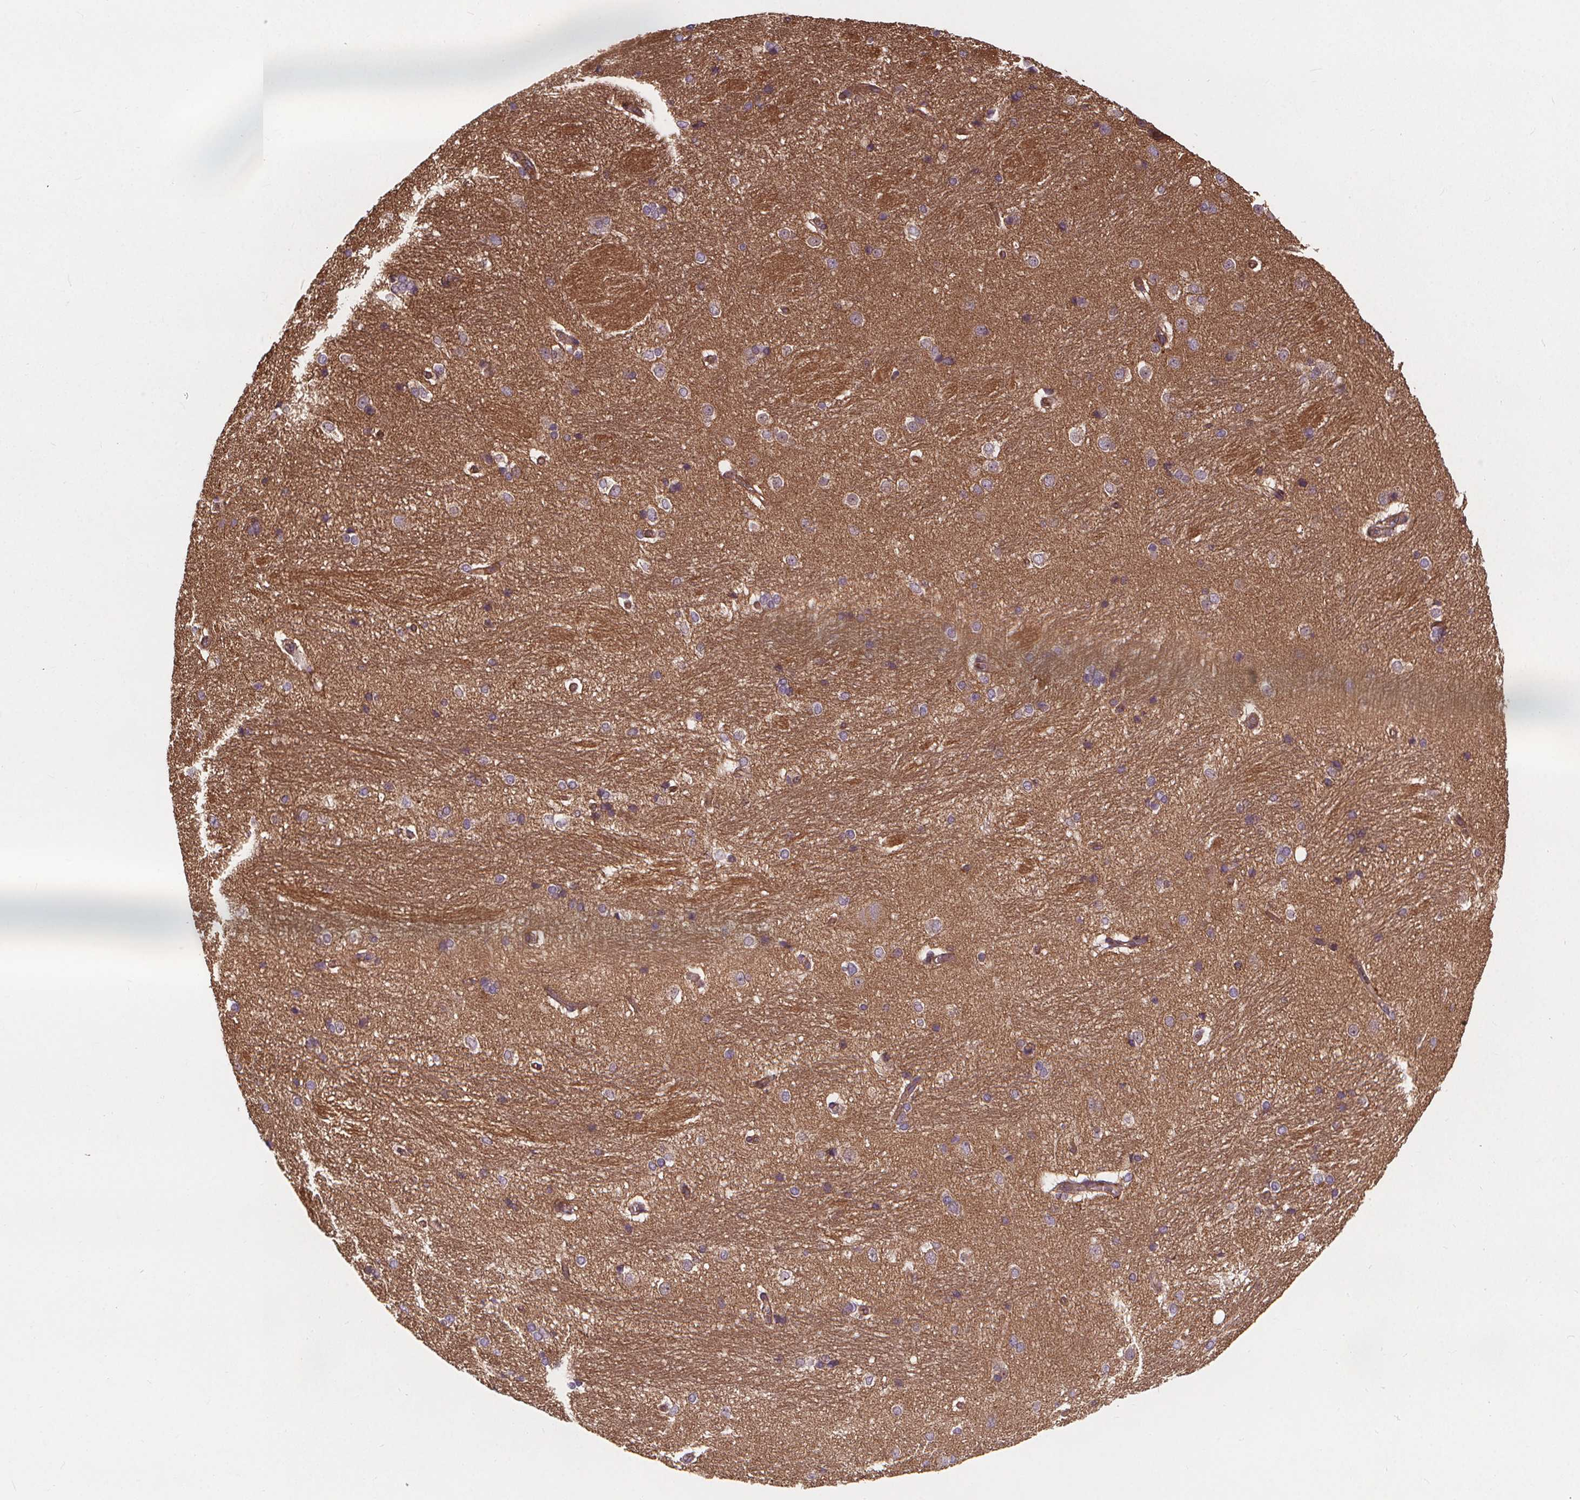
{"staining": {"intensity": "weak", "quantity": "25%-75%", "location": "cytoplasmic/membranous"}, "tissue": "hippocampus", "cell_type": "Glial cells", "image_type": "normal", "snomed": [{"axis": "morphology", "description": "Normal tissue, NOS"}, {"axis": "topography", "description": "Cerebral cortex"}, {"axis": "topography", "description": "Hippocampus"}], "caption": "This micrograph exhibits immunohistochemistry (IHC) staining of benign hippocampus, with low weak cytoplasmic/membranous staining in about 25%-75% of glial cells.", "gene": "CLINT1", "patient": {"sex": "female", "age": 19}}